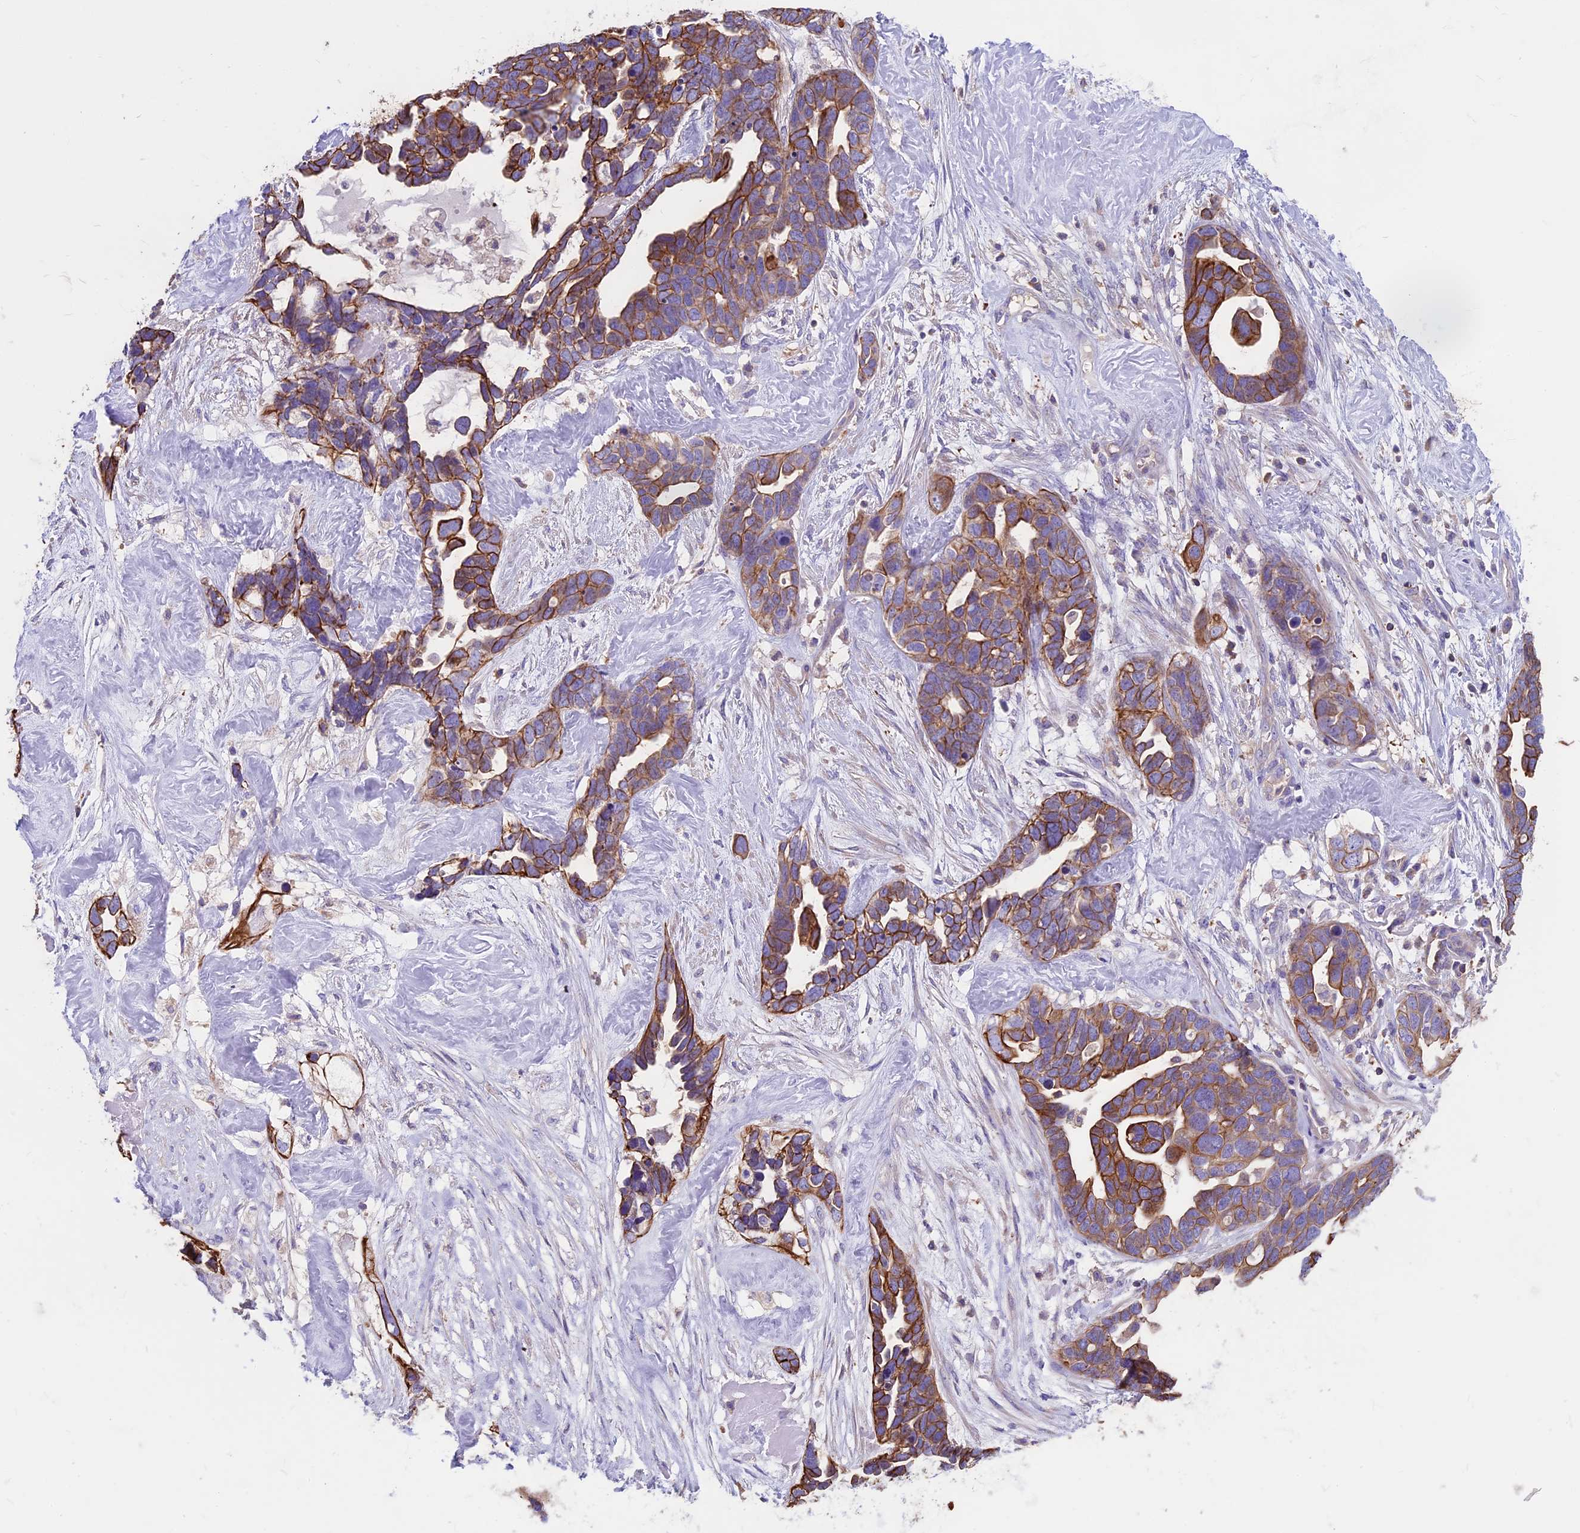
{"staining": {"intensity": "strong", "quantity": ">75%", "location": "cytoplasmic/membranous"}, "tissue": "ovarian cancer", "cell_type": "Tumor cells", "image_type": "cancer", "snomed": [{"axis": "morphology", "description": "Cystadenocarcinoma, serous, NOS"}, {"axis": "topography", "description": "Ovary"}], "caption": "DAB (3,3'-diaminobenzidine) immunohistochemical staining of human ovarian cancer (serous cystadenocarcinoma) shows strong cytoplasmic/membranous protein expression in about >75% of tumor cells.", "gene": "CDAN1", "patient": {"sex": "female", "age": 54}}